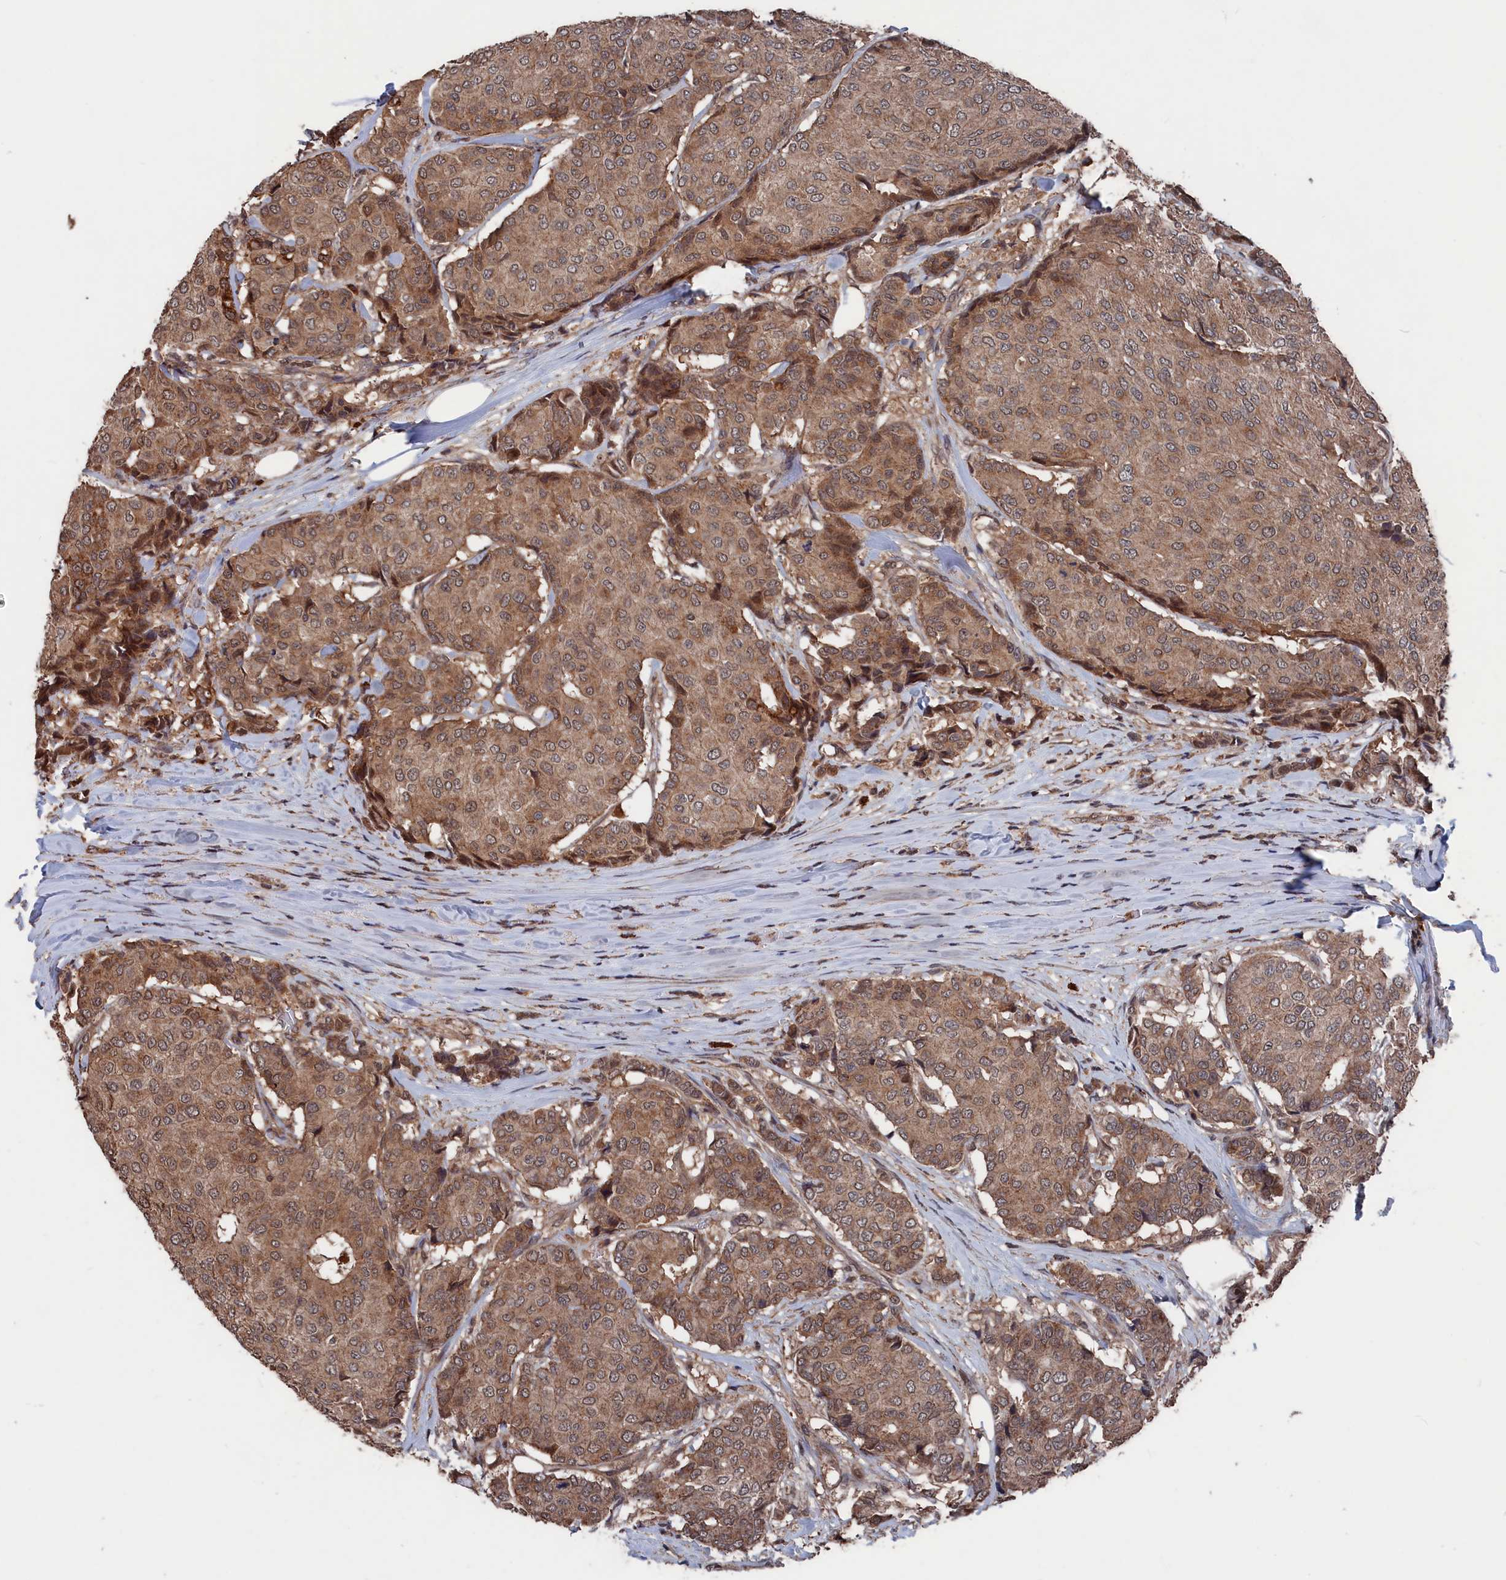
{"staining": {"intensity": "weak", "quantity": ">75%", "location": "cytoplasmic/membranous,nuclear"}, "tissue": "breast cancer", "cell_type": "Tumor cells", "image_type": "cancer", "snomed": [{"axis": "morphology", "description": "Duct carcinoma"}, {"axis": "topography", "description": "Breast"}], "caption": "Immunohistochemistry (IHC) photomicrograph of neoplastic tissue: breast cancer (infiltrating ductal carcinoma) stained using immunohistochemistry demonstrates low levels of weak protein expression localized specifically in the cytoplasmic/membranous and nuclear of tumor cells, appearing as a cytoplasmic/membranous and nuclear brown color.", "gene": "PDE12", "patient": {"sex": "female", "age": 75}}